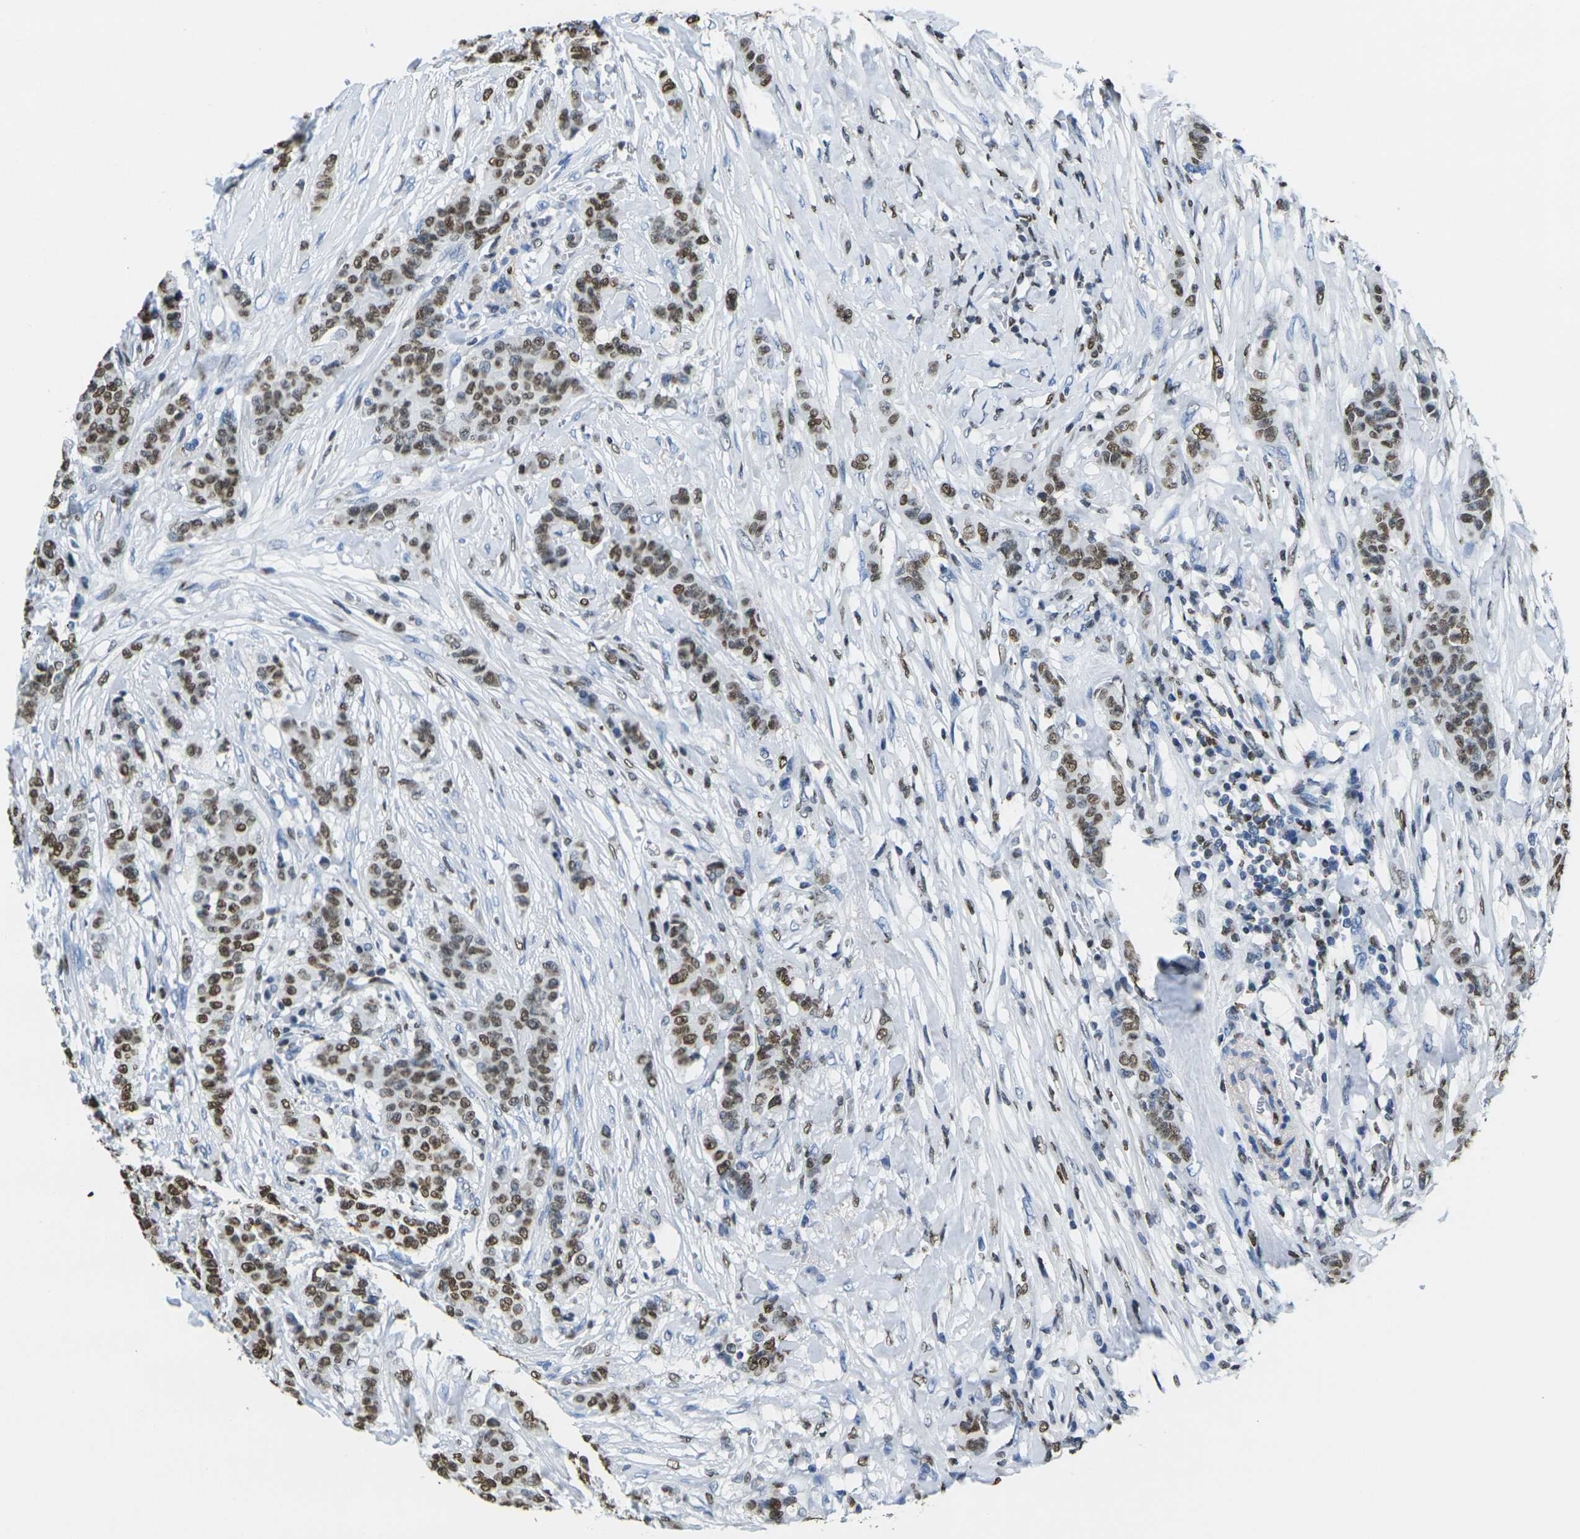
{"staining": {"intensity": "moderate", "quantity": ">75%", "location": "nuclear"}, "tissue": "breast cancer", "cell_type": "Tumor cells", "image_type": "cancer", "snomed": [{"axis": "morphology", "description": "Duct carcinoma"}, {"axis": "topography", "description": "Breast"}], "caption": "Immunohistochemical staining of breast infiltrating ductal carcinoma displays moderate nuclear protein positivity in about >75% of tumor cells.", "gene": "DRAXIN", "patient": {"sex": "female", "age": 40}}